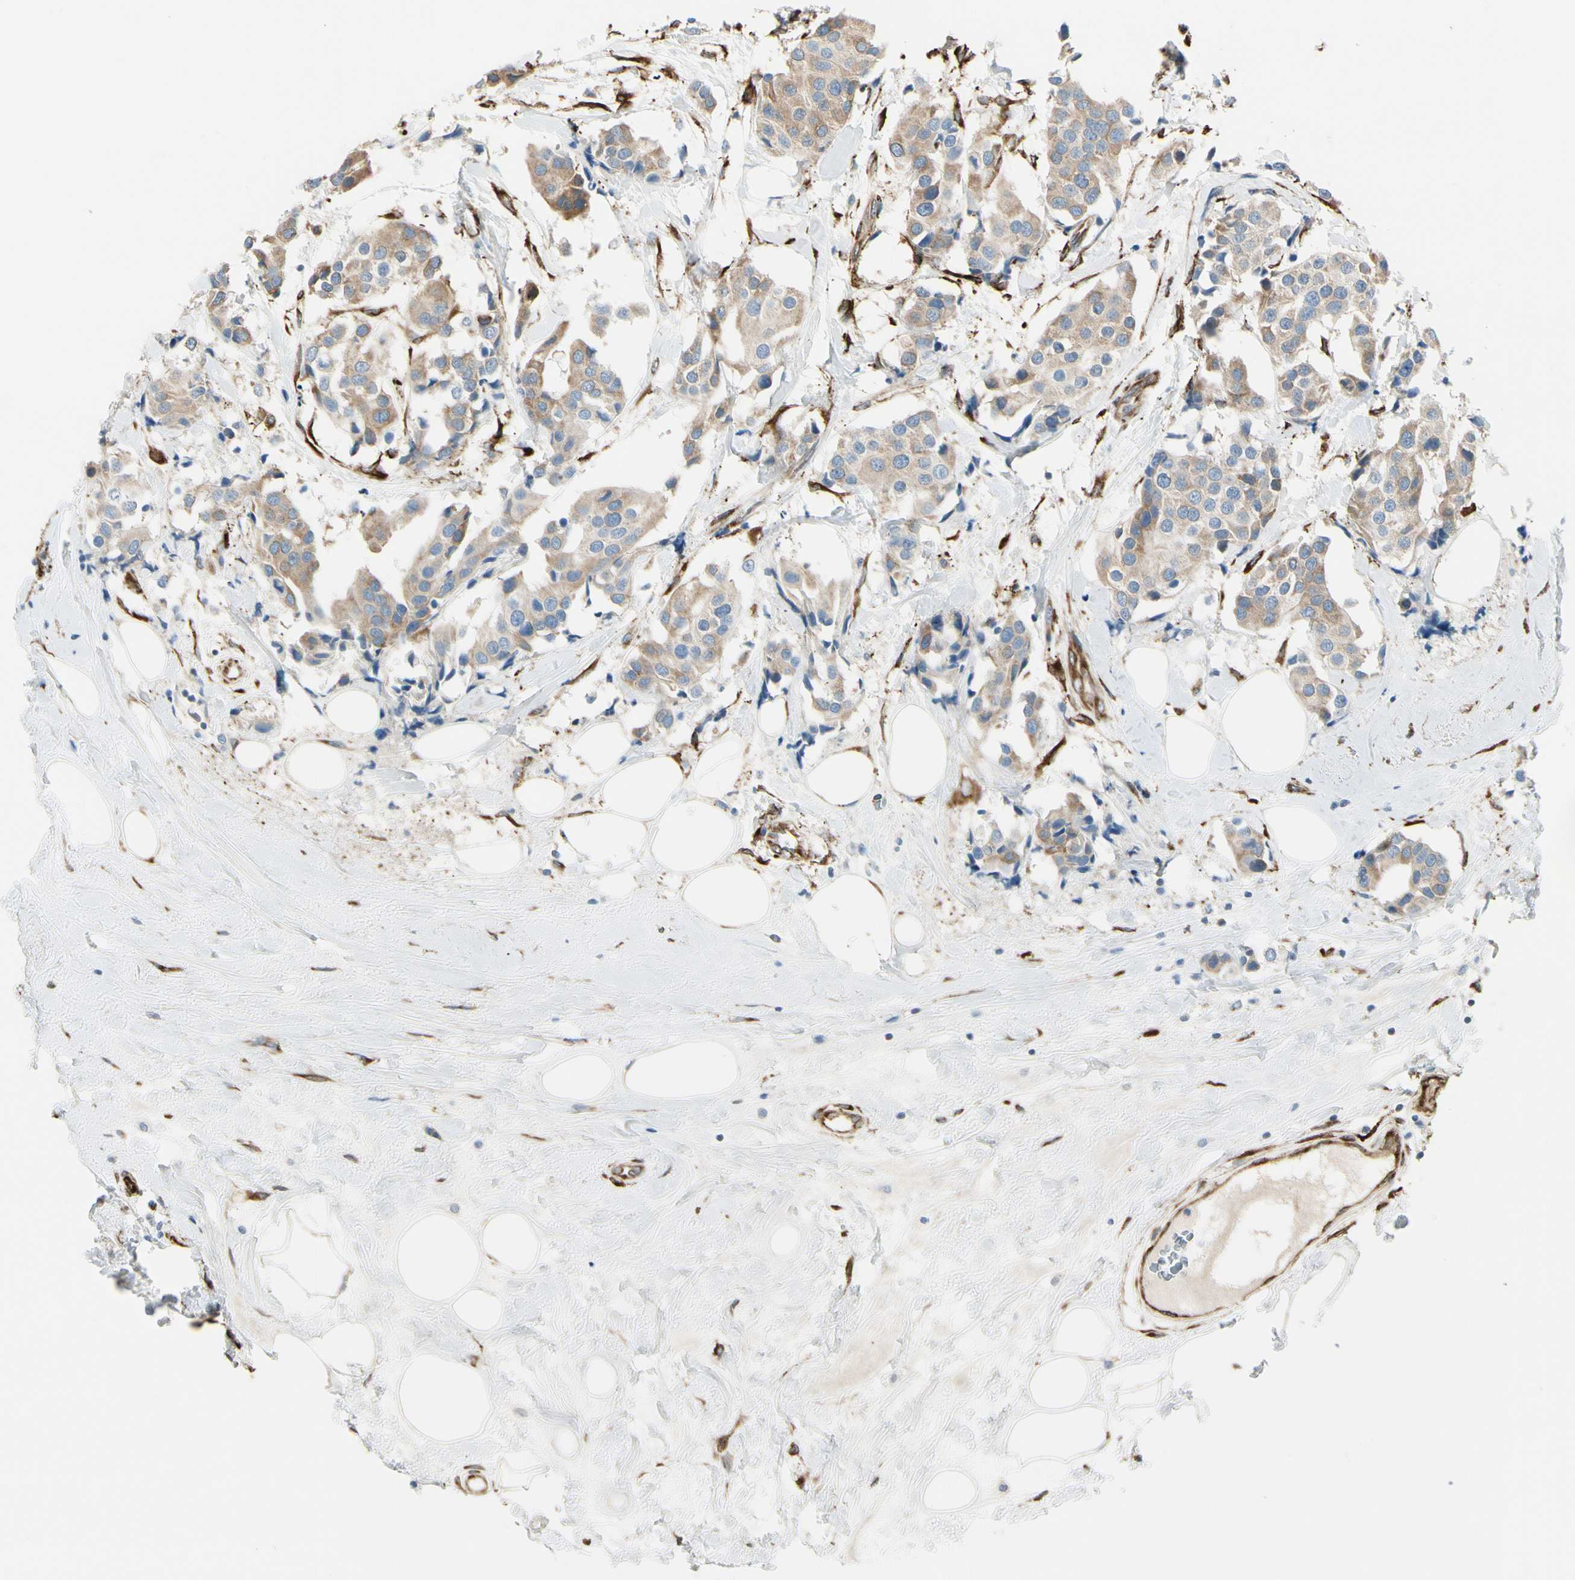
{"staining": {"intensity": "weak", "quantity": ">75%", "location": "cytoplasmic/membranous"}, "tissue": "breast cancer", "cell_type": "Tumor cells", "image_type": "cancer", "snomed": [{"axis": "morphology", "description": "Normal tissue, NOS"}, {"axis": "morphology", "description": "Duct carcinoma"}, {"axis": "topography", "description": "Breast"}], "caption": "The micrograph reveals a brown stain indicating the presence of a protein in the cytoplasmic/membranous of tumor cells in breast cancer.", "gene": "FKBP7", "patient": {"sex": "female", "age": 39}}